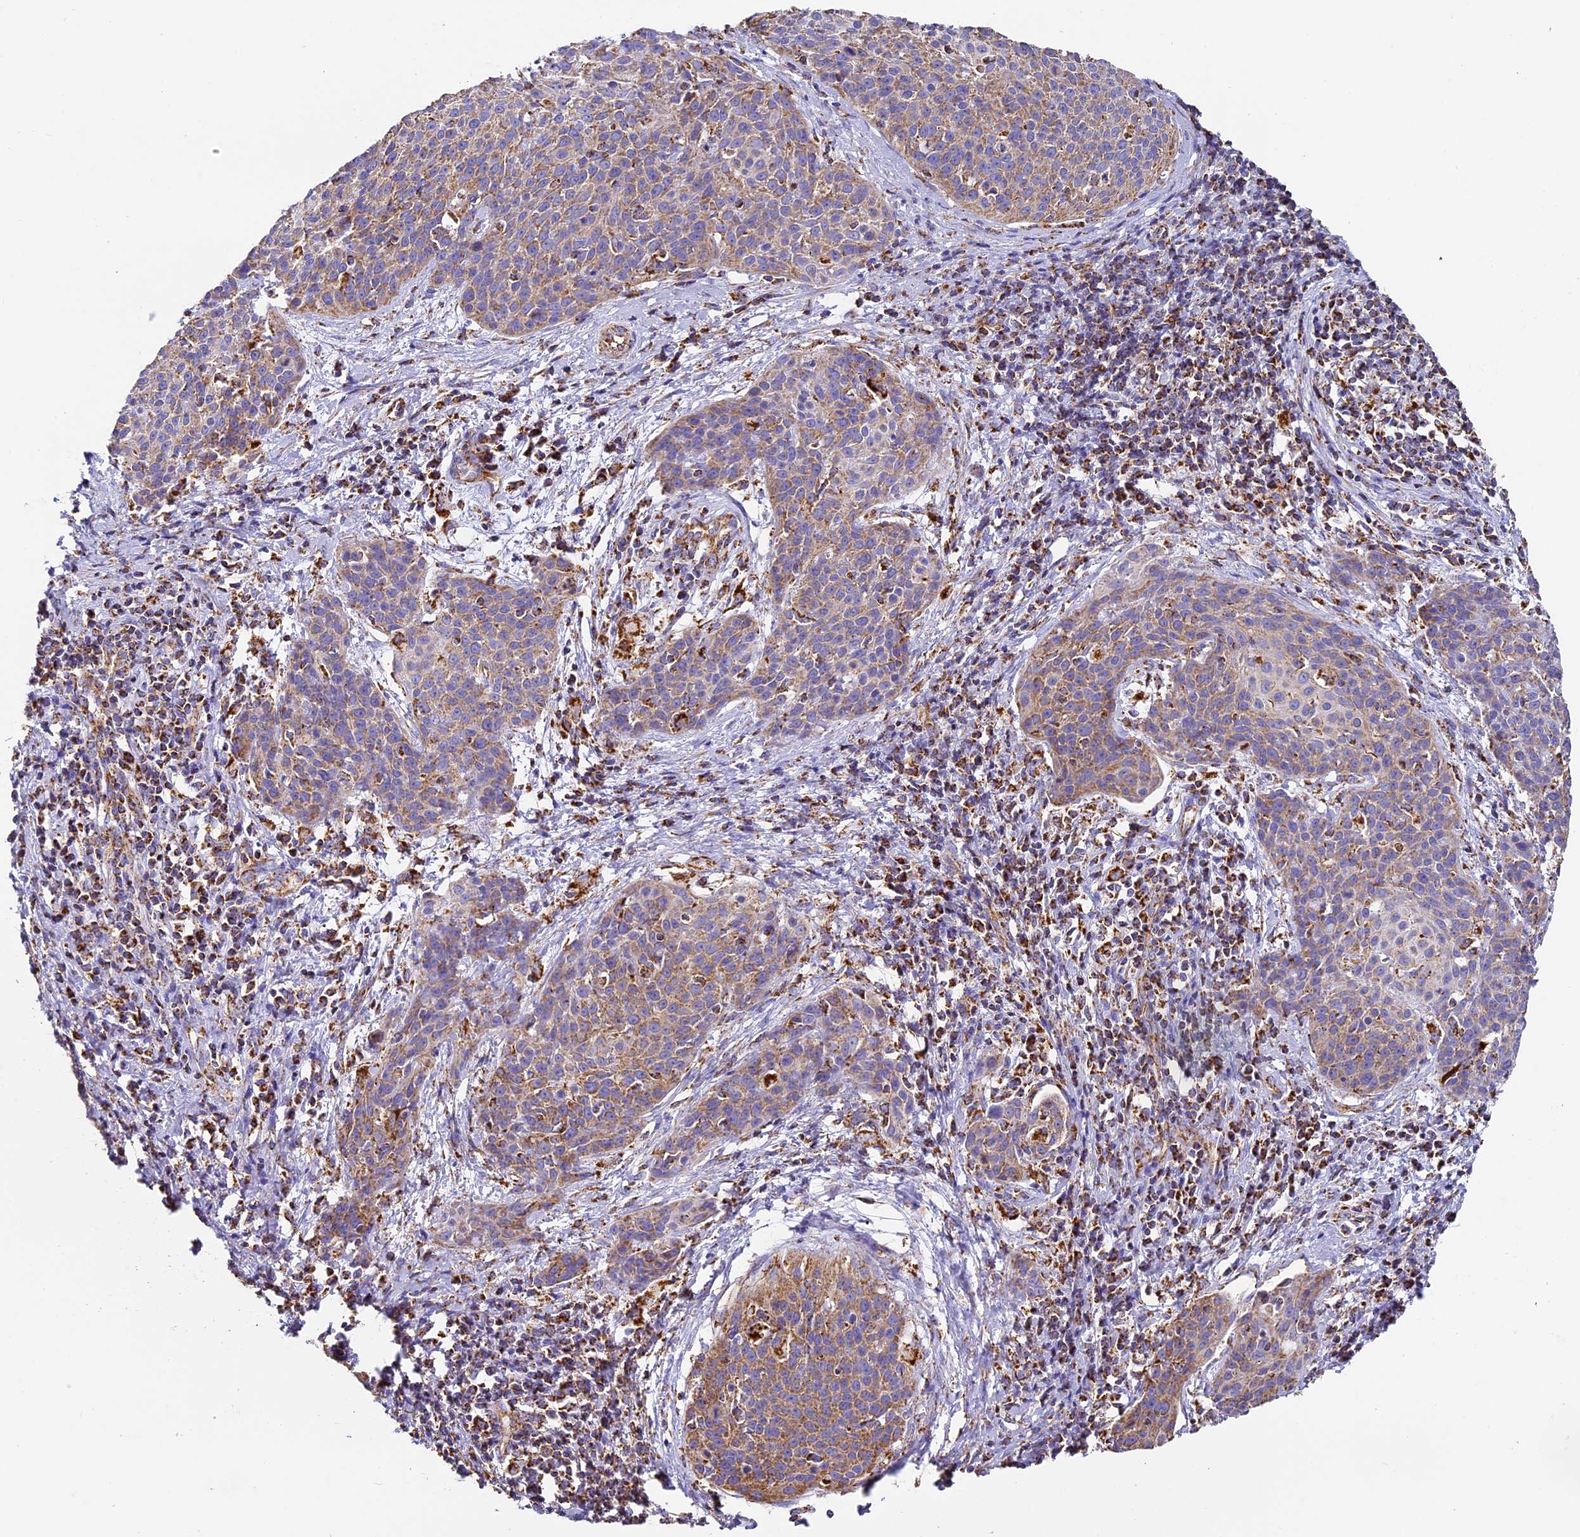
{"staining": {"intensity": "moderate", "quantity": "25%-75%", "location": "cytoplasmic/membranous"}, "tissue": "cervical cancer", "cell_type": "Tumor cells", "image_type": "cancer", "snomed": [{"axis": "morphology", "description": "Squamous cell carcinoma, NOS"}, {"axis": "topography", "description": "Cervix"}], "caption": "A high-resolution micrograph shows IHC staining of cervical squamous cell carcinoma, which shows moderate cytoplasmic/membranous positivity in about 25%-75% of tumor cells.", "gene": "STK17A", "patient": {"sex": "female", "age": 38}}